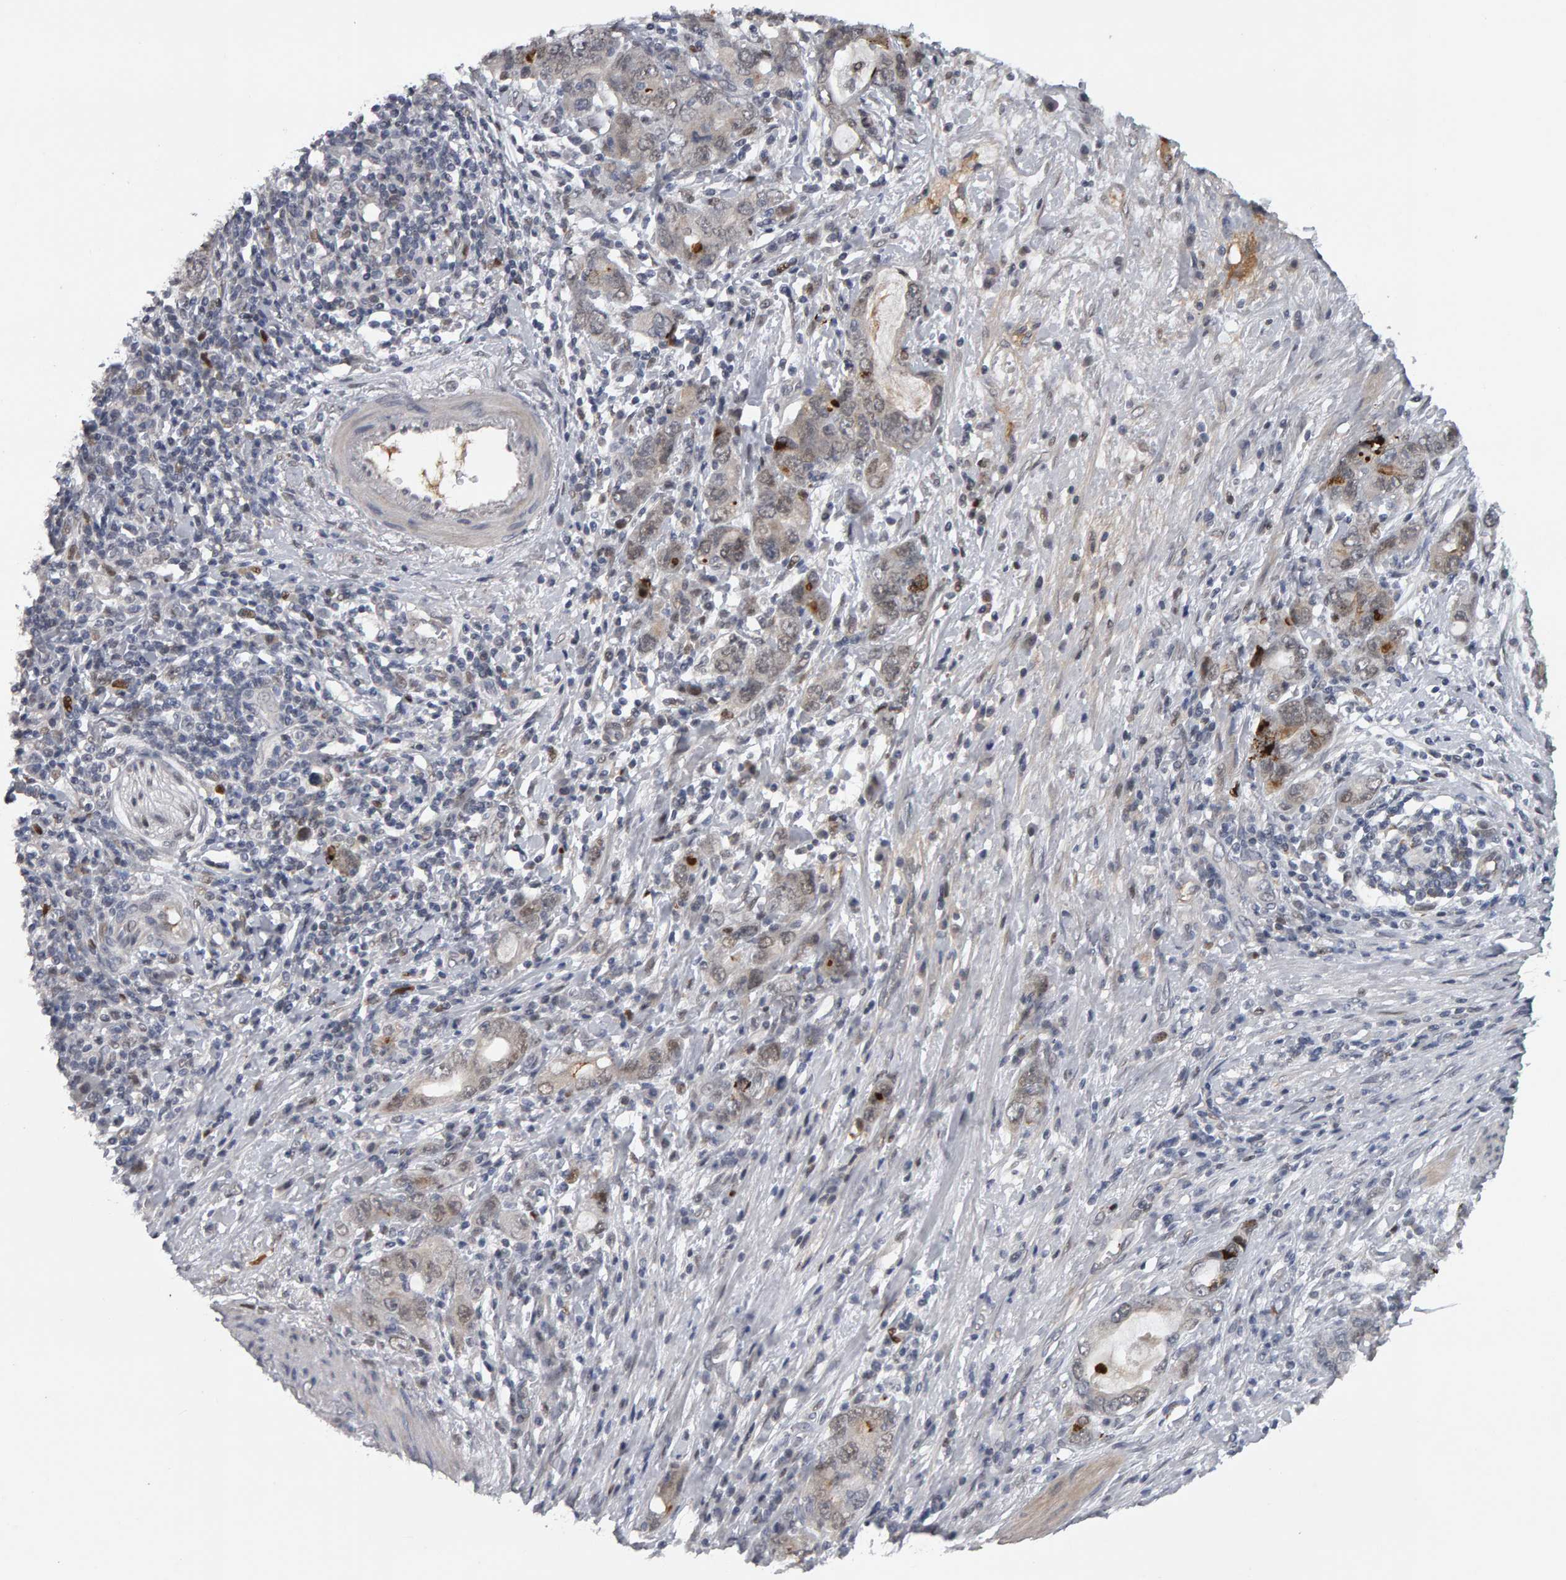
{"staining": {"intensity": "weak", "quantity": ">75%", "location": "nuclear"}, "tissue": "stomach cancer", "cell_type": "Tumor cells", "image_type": "cancer", "snomed": [{"axis": "morphology", "description": "Adenocarcinoma, NOS"}, {"axis": "topography", "description": "Stomach, lower"}], "caption": "Immunohistochemical staining of stomach adenocarcinoma shows low levels of weak nuclear protein positivity in about >75% of tumor cells. (DAB IHC, brown staining for protein, blue staining for nuclei).", "gene": "IPO8", "patient": {"sex": "female", "age": 93}}